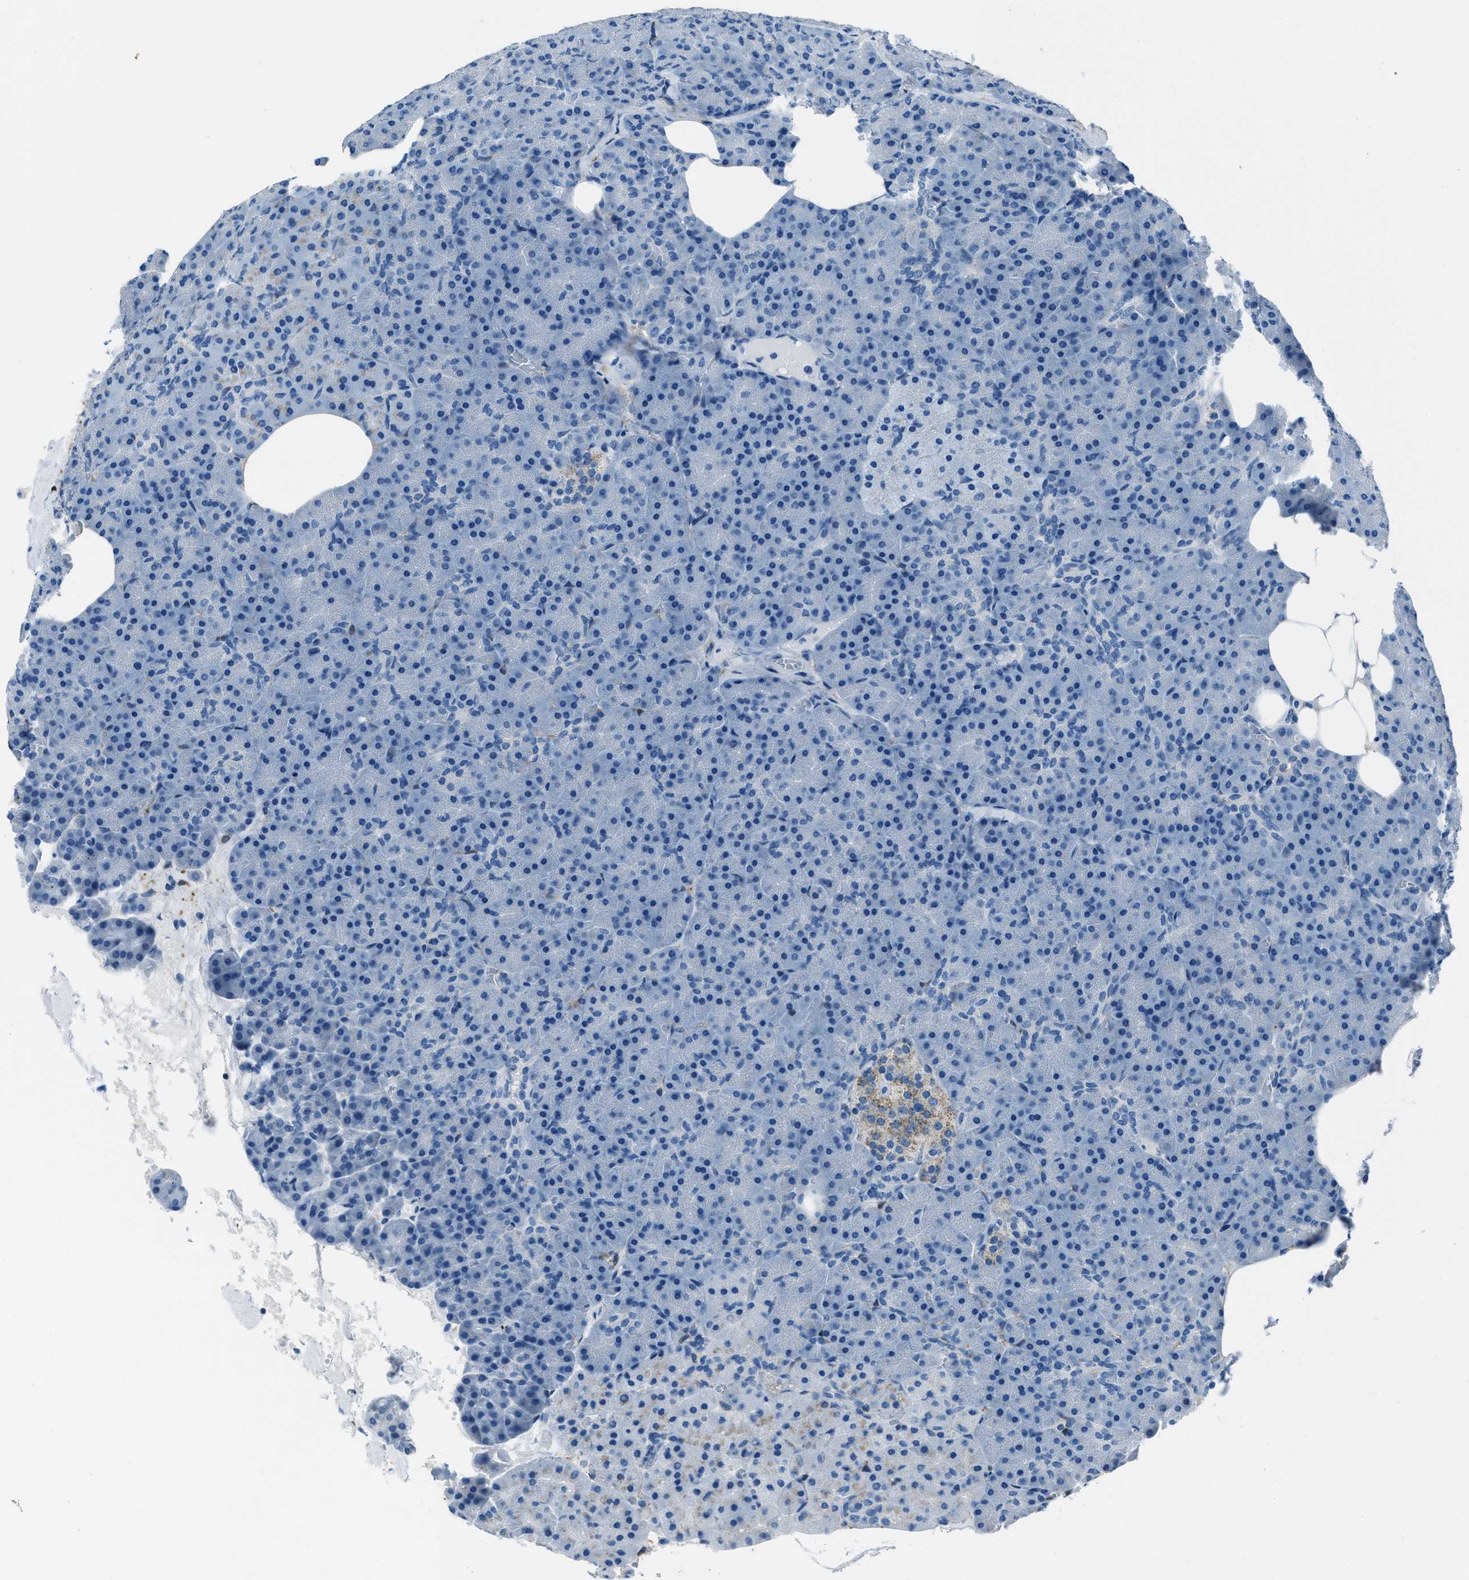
{"staining": {"intensity": "negative", "quantity": "none", "location": "none"}, "tissue": "pancreas", "cell_type": "Exocrine glandular cells", "image_type": "normal", "snomed": [{"axis": "morphology", "description": "Normal tissue, NOS"}, {"axis": "morphology", "description": "Carcinoid, malignant, NOS"}, {"axis": "topography", "description": "Pancreas"}], "caption": "IHC photomicrograph of normal human pancreas stained for a protein (brown), which reveals no staining in exocrine glandular cells.", "gene": "AMACR", "patient": {"sex": "female", "age": 35}}